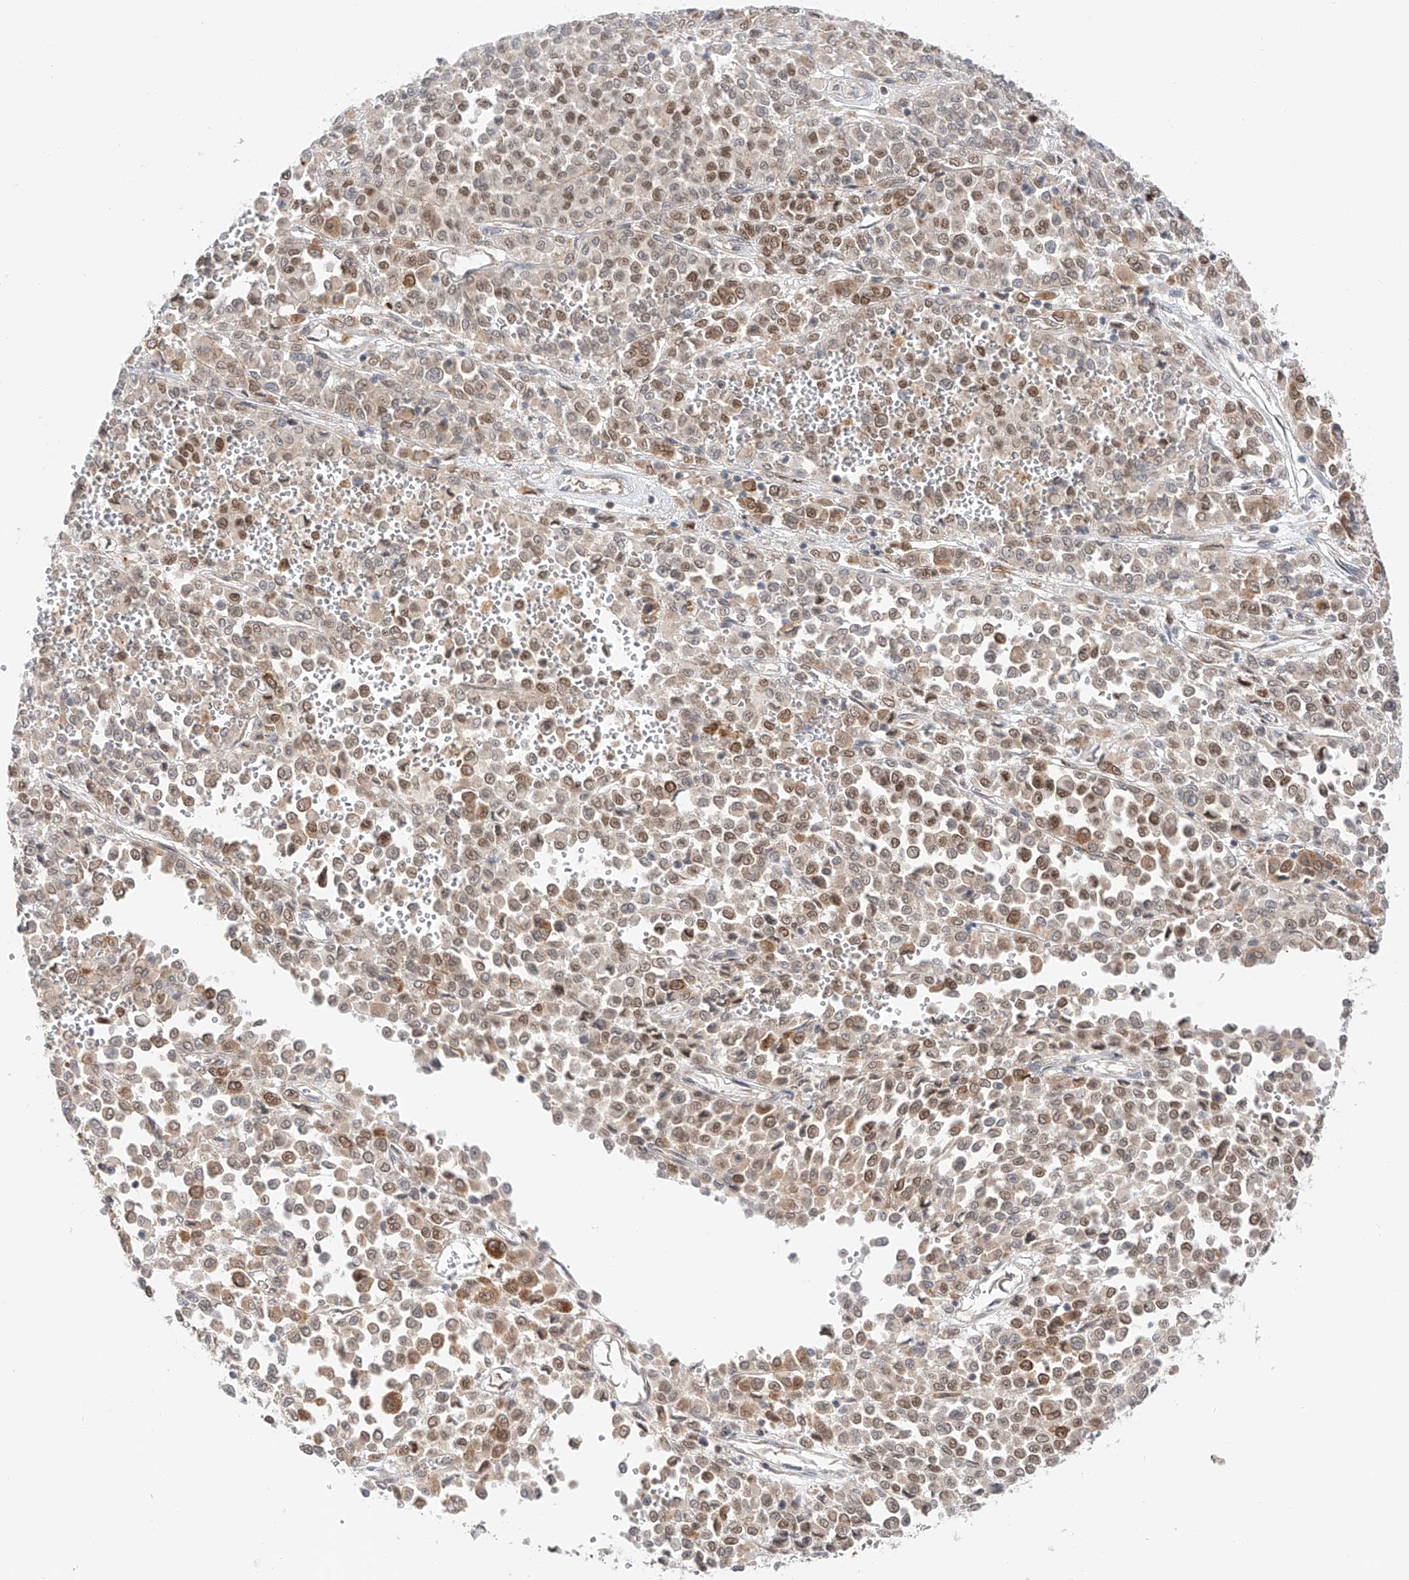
{"staining": {"intensity": "moderate", "quantity": ">75%", "location": "nuclear"}, "tissue": "melanoma", "cell_type": "Tumor cells", "image_type": "cancer", "snomed": [{"axis": "morphology", "description": "Malignant melanoma, Metastatic site"}, {"axis": "topography", "description": "Pancreas"}], "caption": "Tumor cells display moderate nuclear positivity in approximately >75% of cells in malignant melanoma (metastatic site).", "gene": "POGK", "patient": {"sex": "female", "age": 30}}